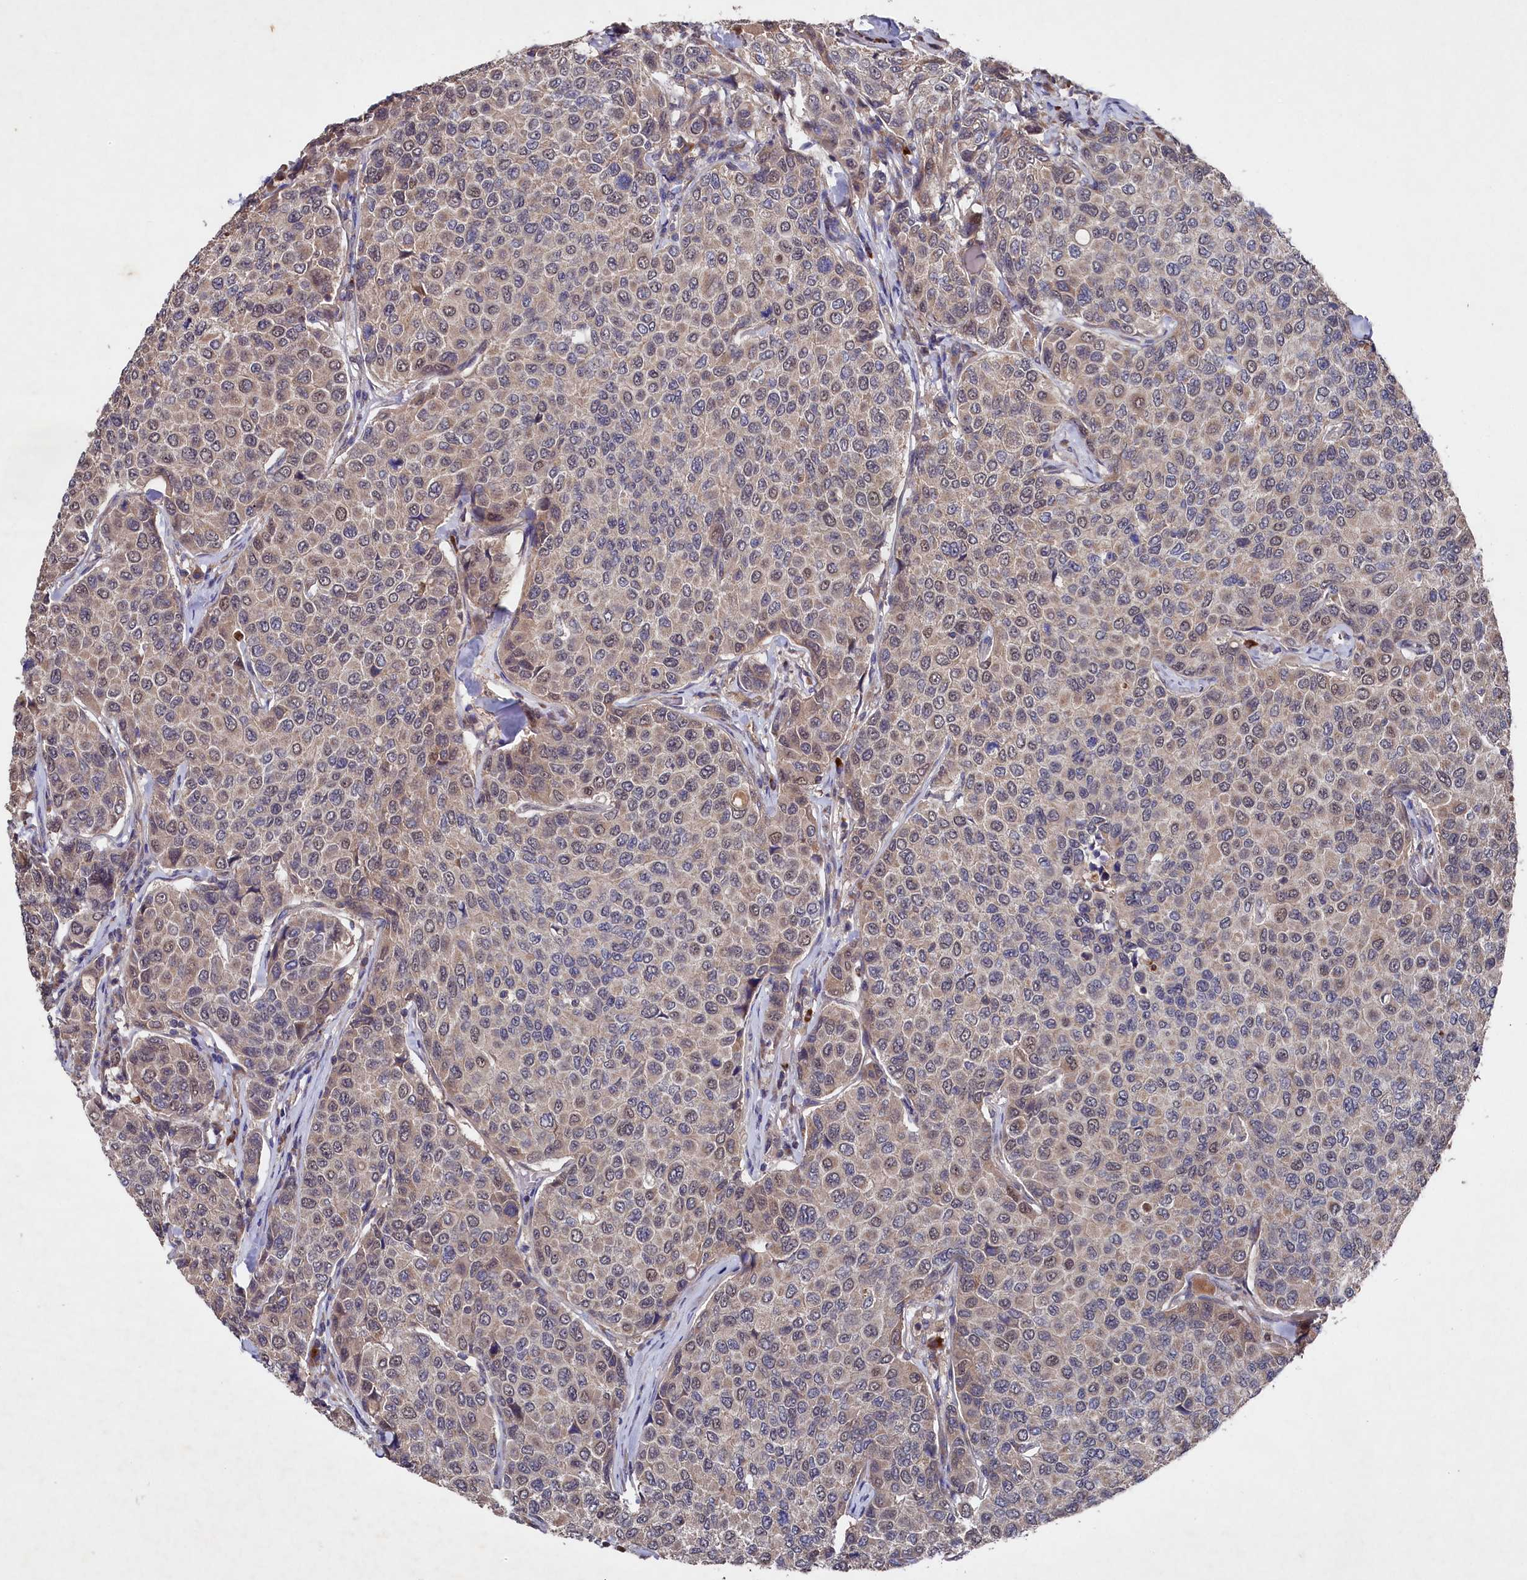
{"staining": {"intensity": "weak", "quantity": "<25%", "location": "cytoplasmic/membranous"}, "tissue": "breast cancer", "cell_type": "Tumor cells", "image_type": "cancer", "snomed": [{"axis": "morphology", "description": "Duct carcinoma"}, {"axis": "topography", "description": "Breast"}], "caption": "High magnification brightfield microscopy of breast cancer stained with DAB (3,3'-diaminobenzidine) (brown) and counterstained with hematoxylin (blue): tumor cells show no significant expression.", "gene": "SUPV3L1", "patient": {"sex": "female", "age": 55}}